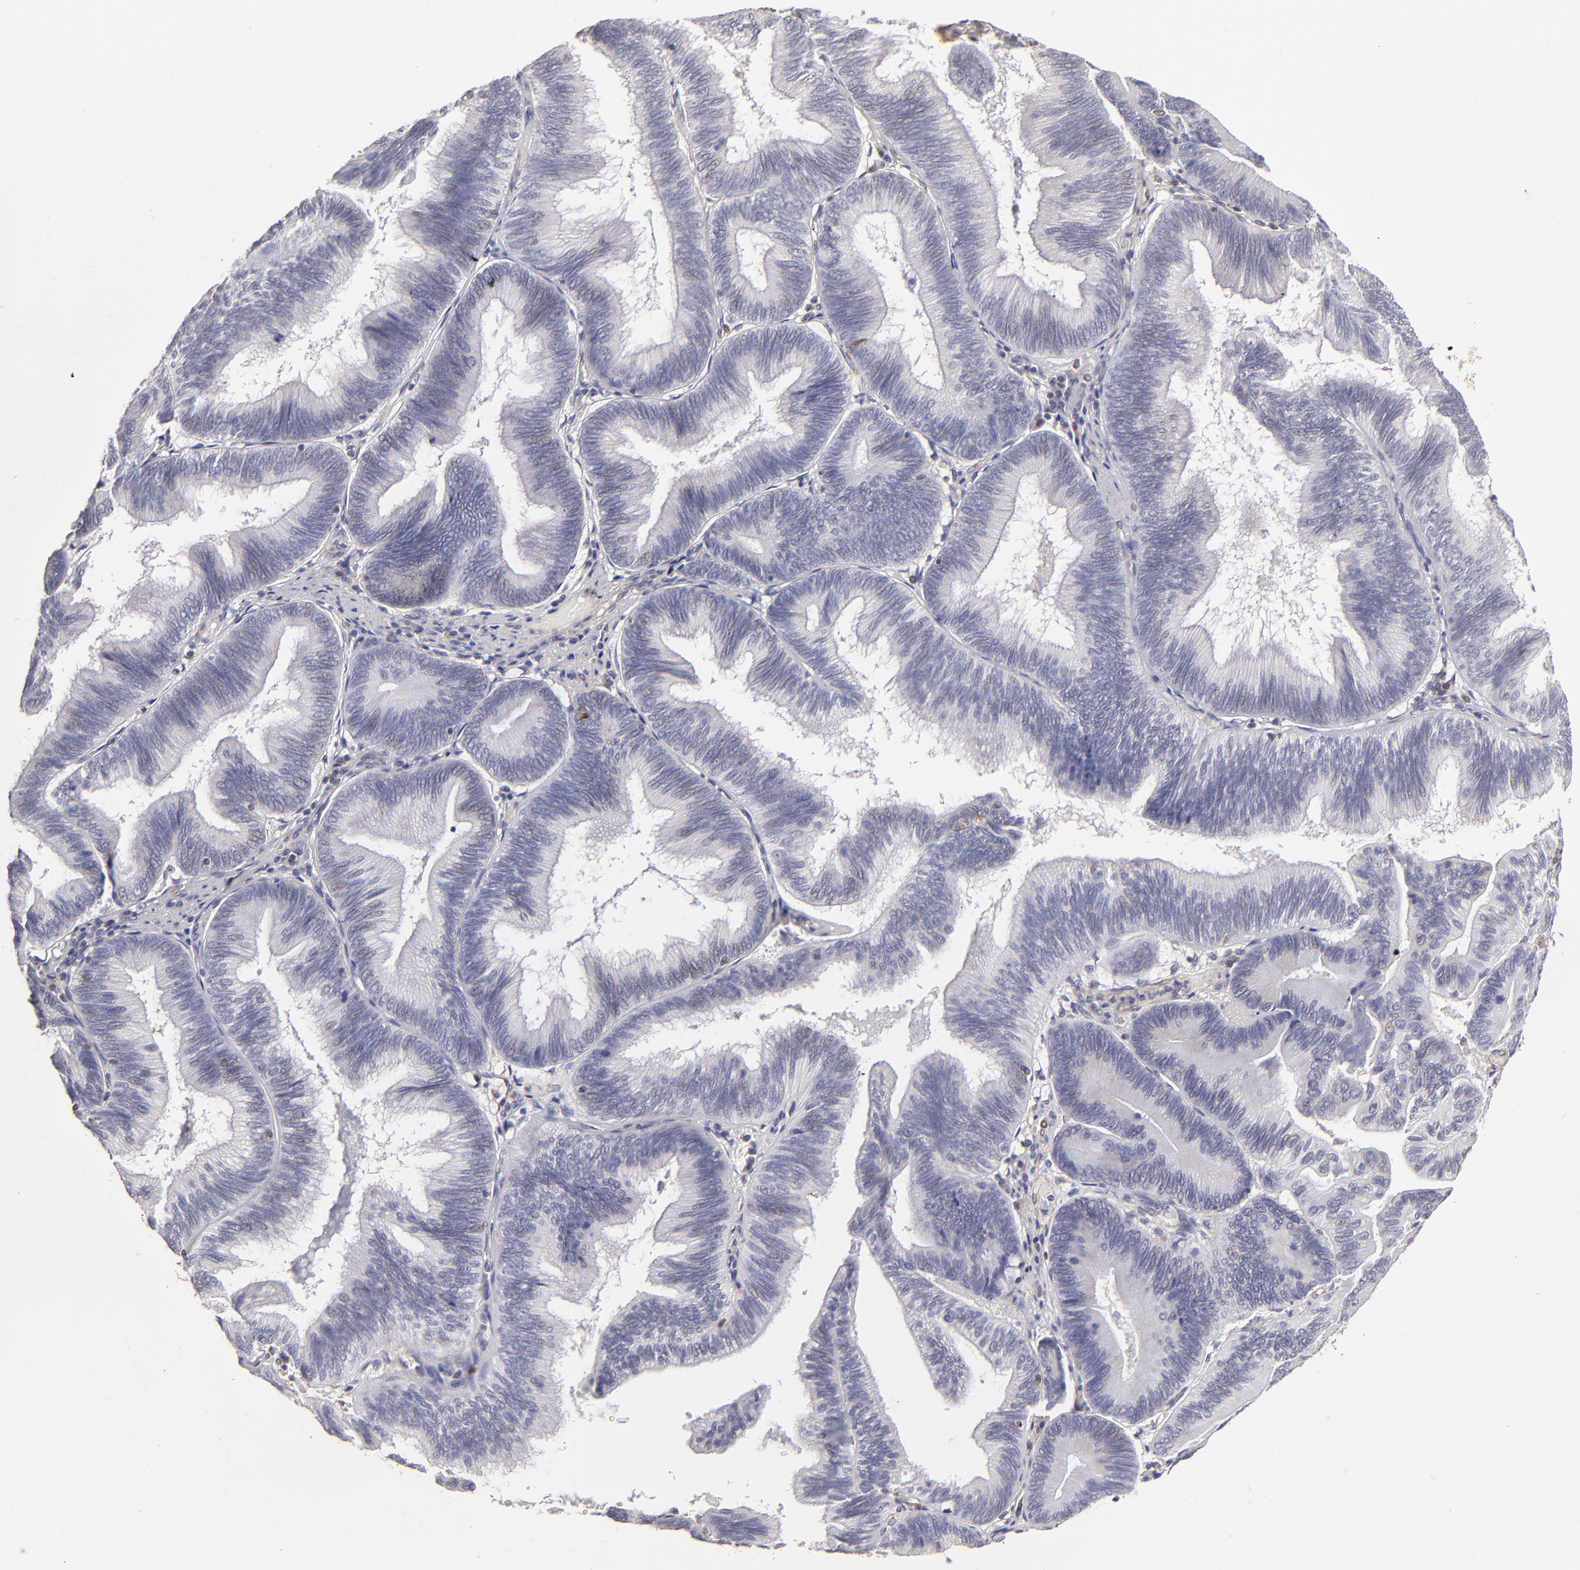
{"staining": {"intensity": "negative", "quantity": "none", "location": "none"}, "tissue": "pancreatic cancer", "cell_type": "Tumor cells", "image_type": "cancer", "snomed": [{"axis": "morphology", "description": "Adenocarcinoma, NOS"}, {"axis": "topography", "description": "Pancreas"}], "caption": "The immunohistochemistry image has no significant positivity in tumor cells of pancreatic cancer tissue.", "gene": "ABCC1", "patient": {"sex": "male", "age": 82}}